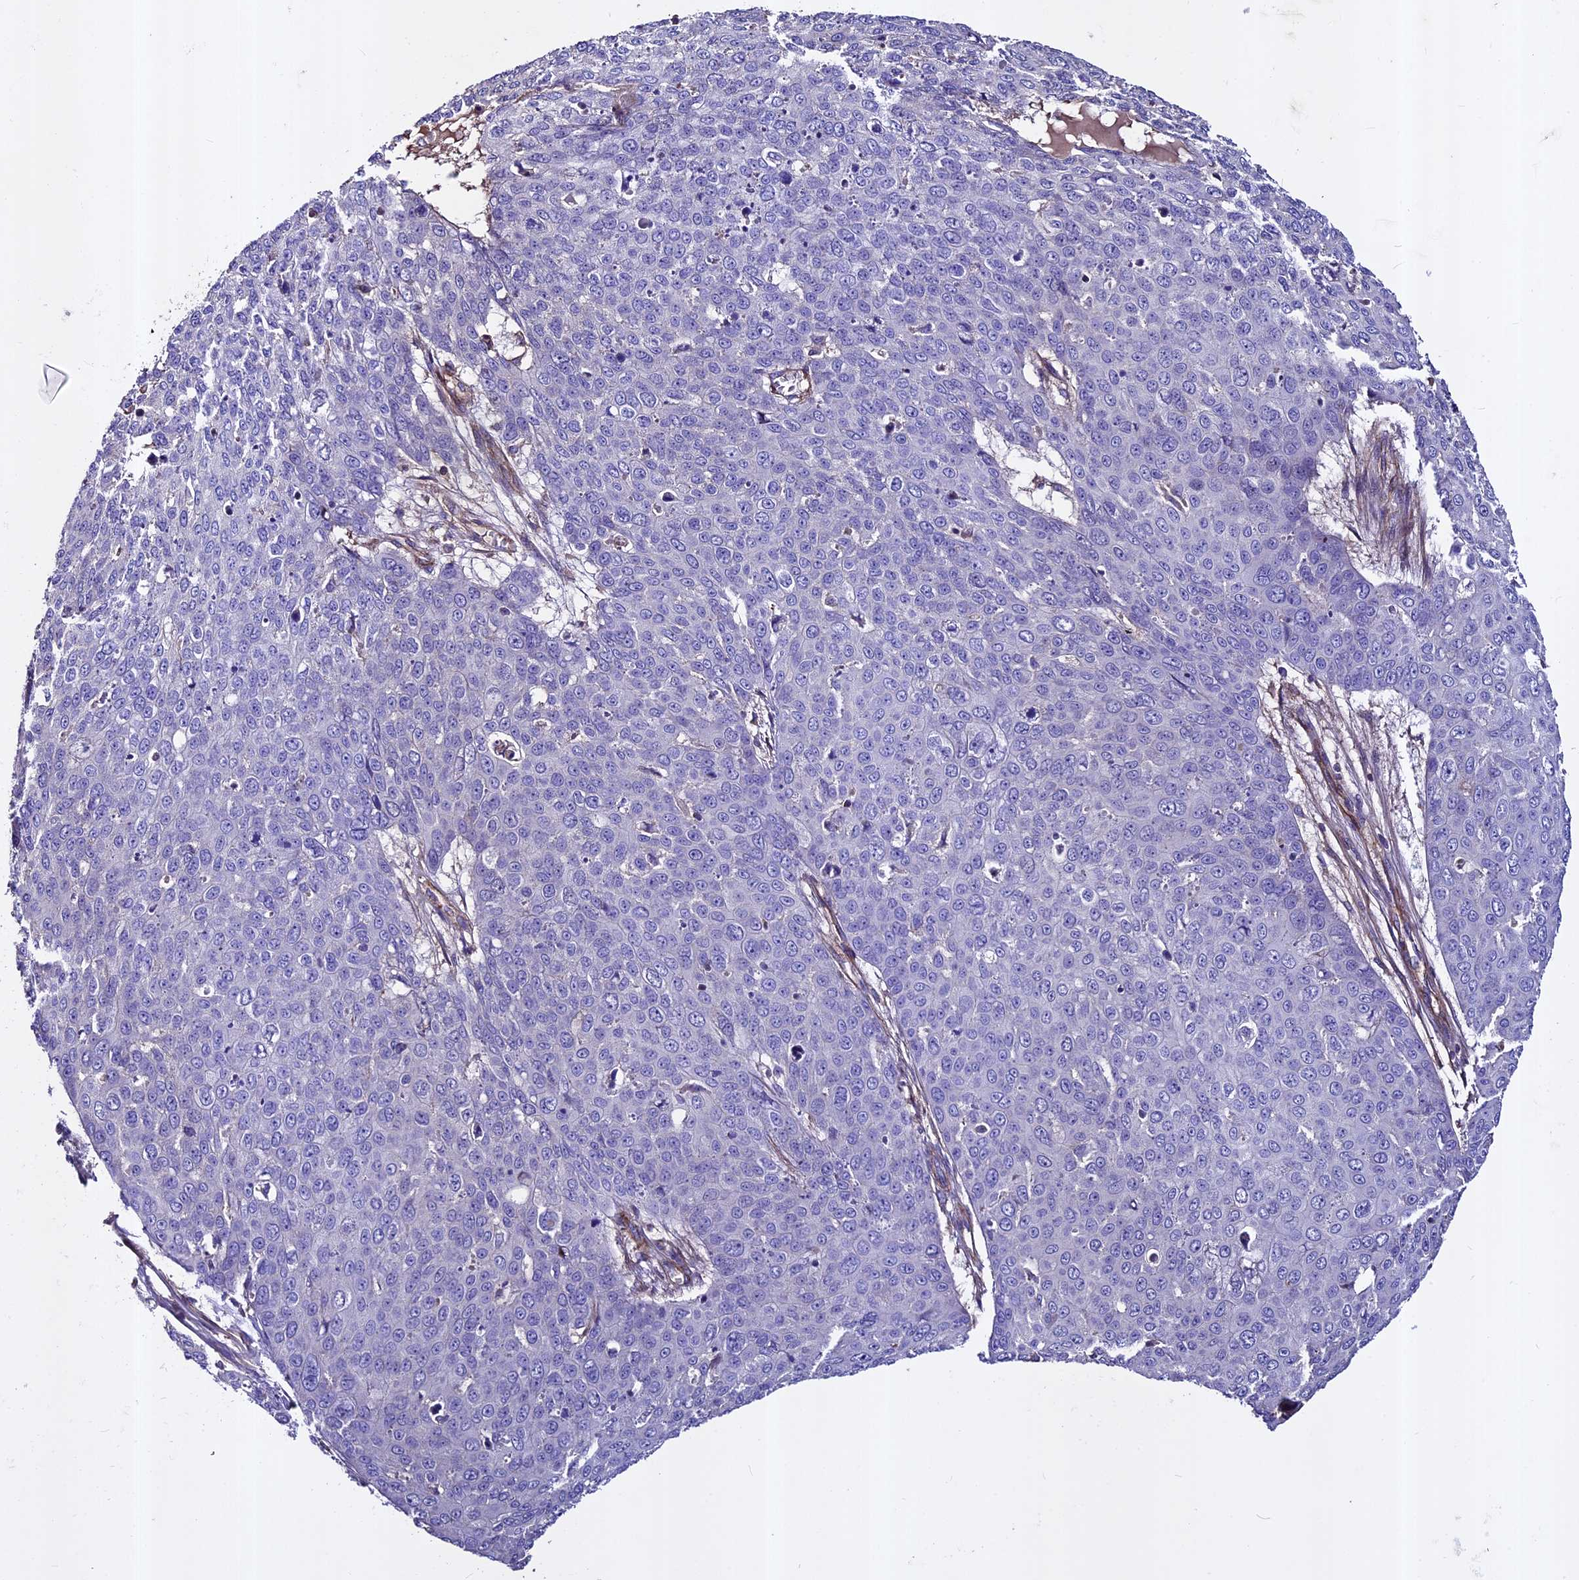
{"staining": {"intensity": "negative", "quantity": "none", "location": "none"}, "tissue": "skin cancer", "cell_type": "Tumor cells", "image_type": "cancer", "snomed": [{"axis": "morphology", "description": "Squamous cell carcinoma, NOS"}, {"axis": "topography", "description": "Skin"}], "caption": "A high-resolution image shows immunohistochemistry (IHC) staining of squamous cell carcinoma (skin), which demonstrates no significant positivity in tumor cells. Brightfield microscopy of IHC stained with DAB (3,3'-diaminobenzidine) (brown) and hematoxylin (blue), captured at high magnification.", "gene": "EVA1B", "patient": {"sex": "male", "age": 71}}